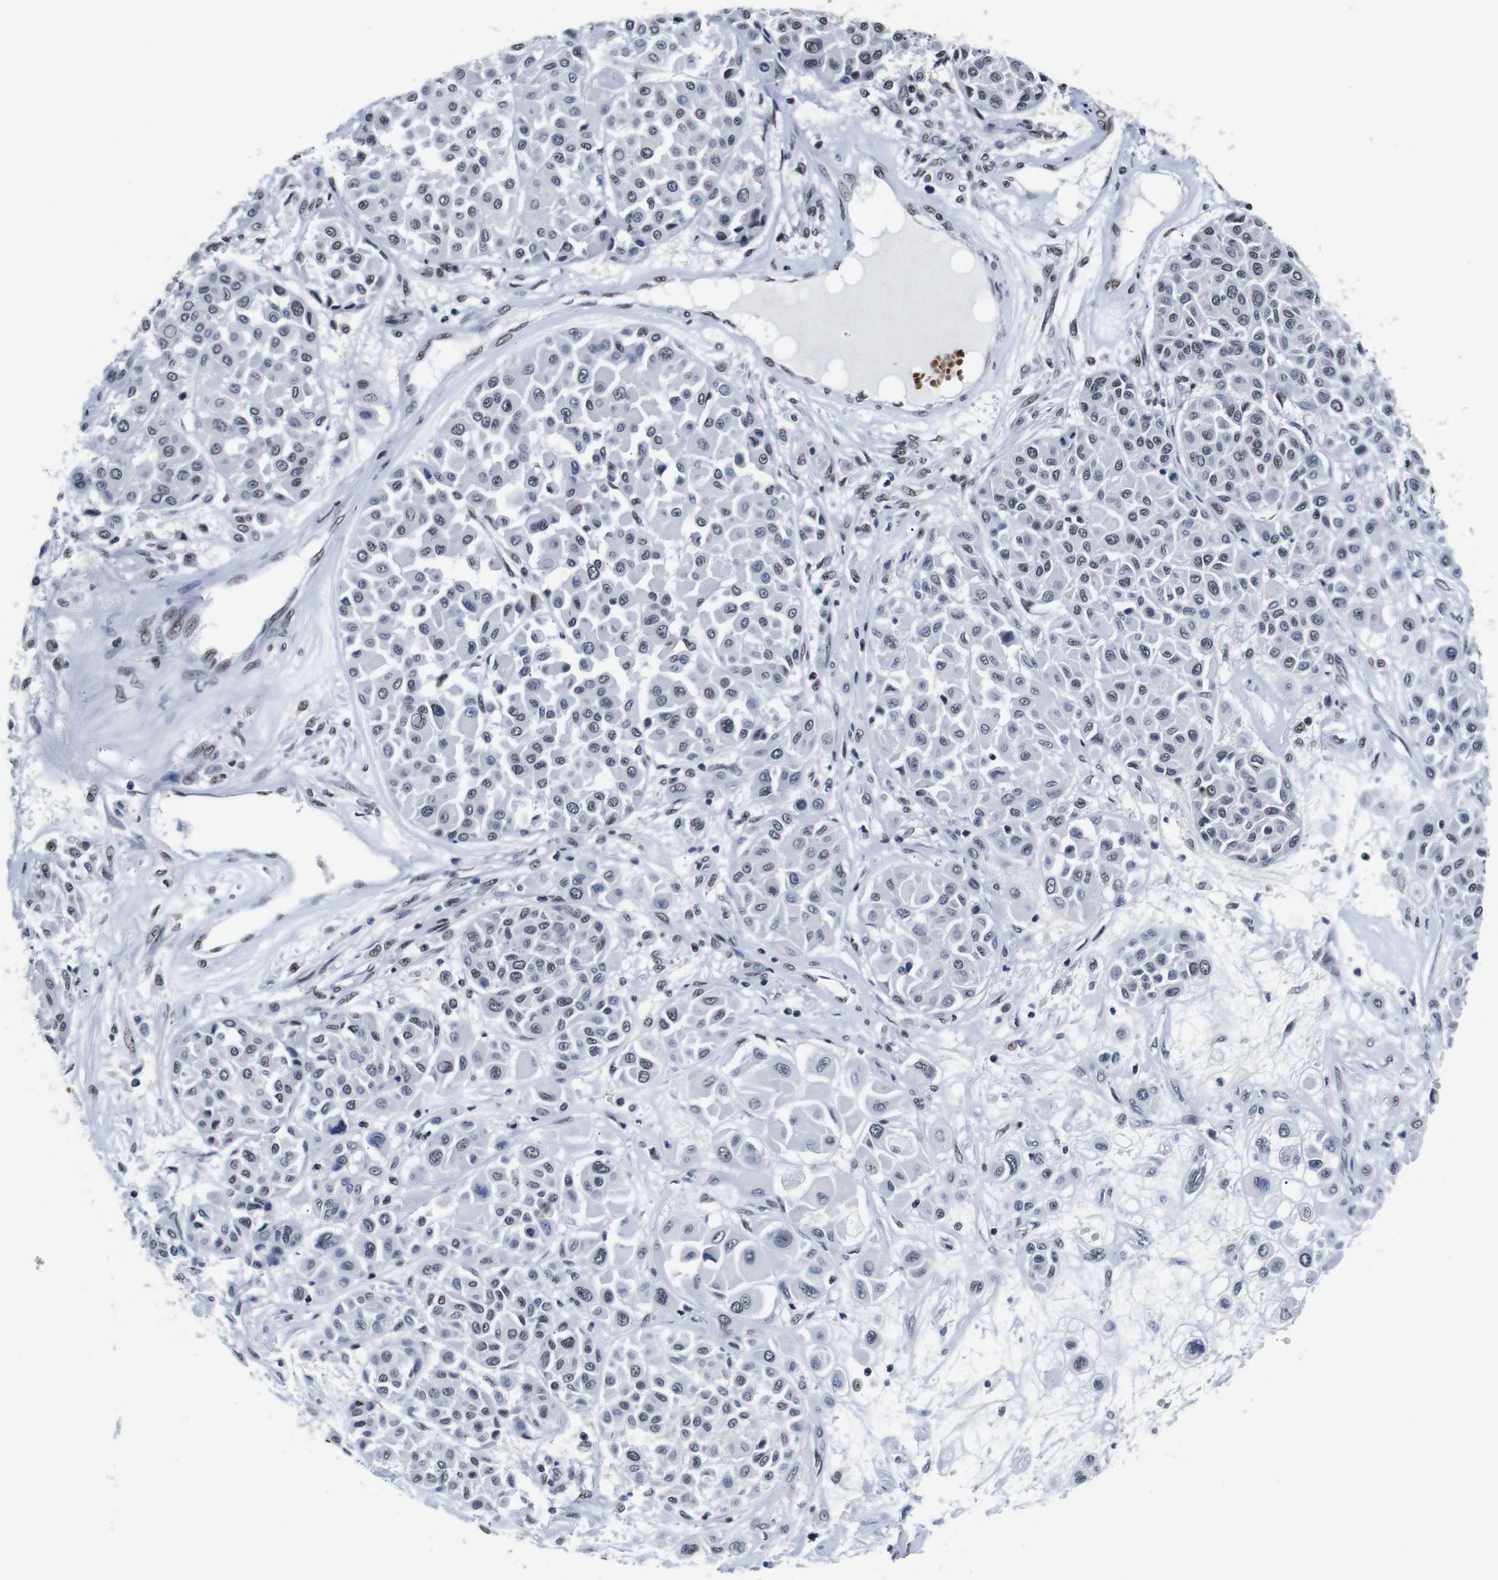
{"staining": {"intensity": "weak", "quantity": "25%-75%", "location": "nuclear"}, "tissue": "melanoma", "cell_type": "Tumor cells", "image_type": "cancer", "snomed": [{"axis": "morphology", "description": "Malignant melanoma, Metastatic site"}, {"axis": "topography", "description": "Soft tissue"}], "caption": "Protein staining by IHC demonstrates weak nuclear expression in approximately 25%-75% of tumor cells in malignant melanoma (metastatic site). Immunohistochemistry stains the protein of interest in brown and the nuclei are stained blue.", "gene": "ILDR2", "patient": {"sex": "male", "age": 41}}